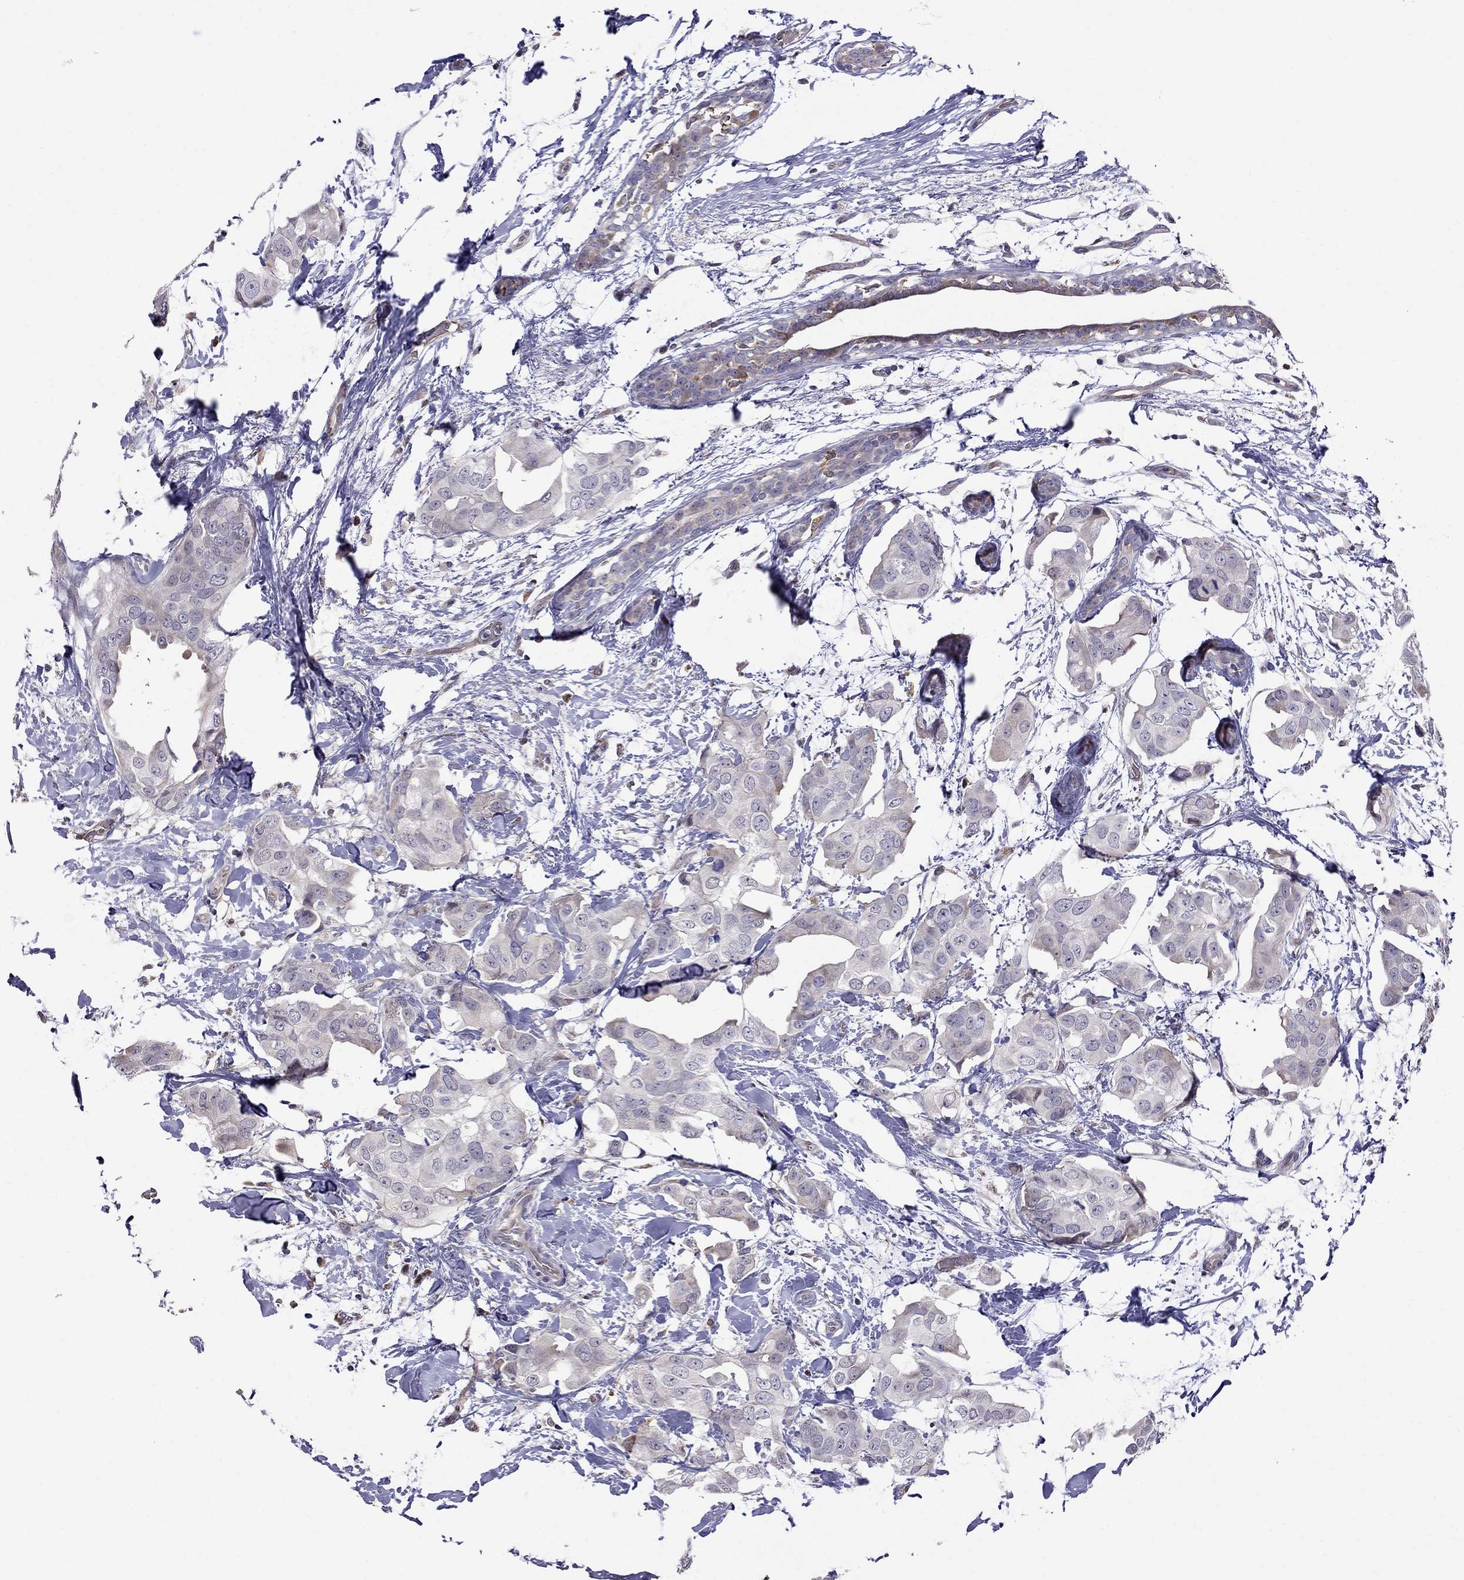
{"staining": {"intensity": "negative", "quantity": "none", "location": "none"}, "tissue": "breast cancer", "cell_type": "Tumor cells", "image_type": "cancer", "snomed": [{"axis": "morphology", "description": "Normal tissue, NOS"}, {"axis": "morphology", "description": "Duct carcinoma"}, {"axis": "topography", "description": "Breast"}], "caption": "Histopathology image shows no protein expression in tumor cells of breast cancer tissue.", "gene": "ADAM28", "patient": {"sex": "female", "age": 40}}